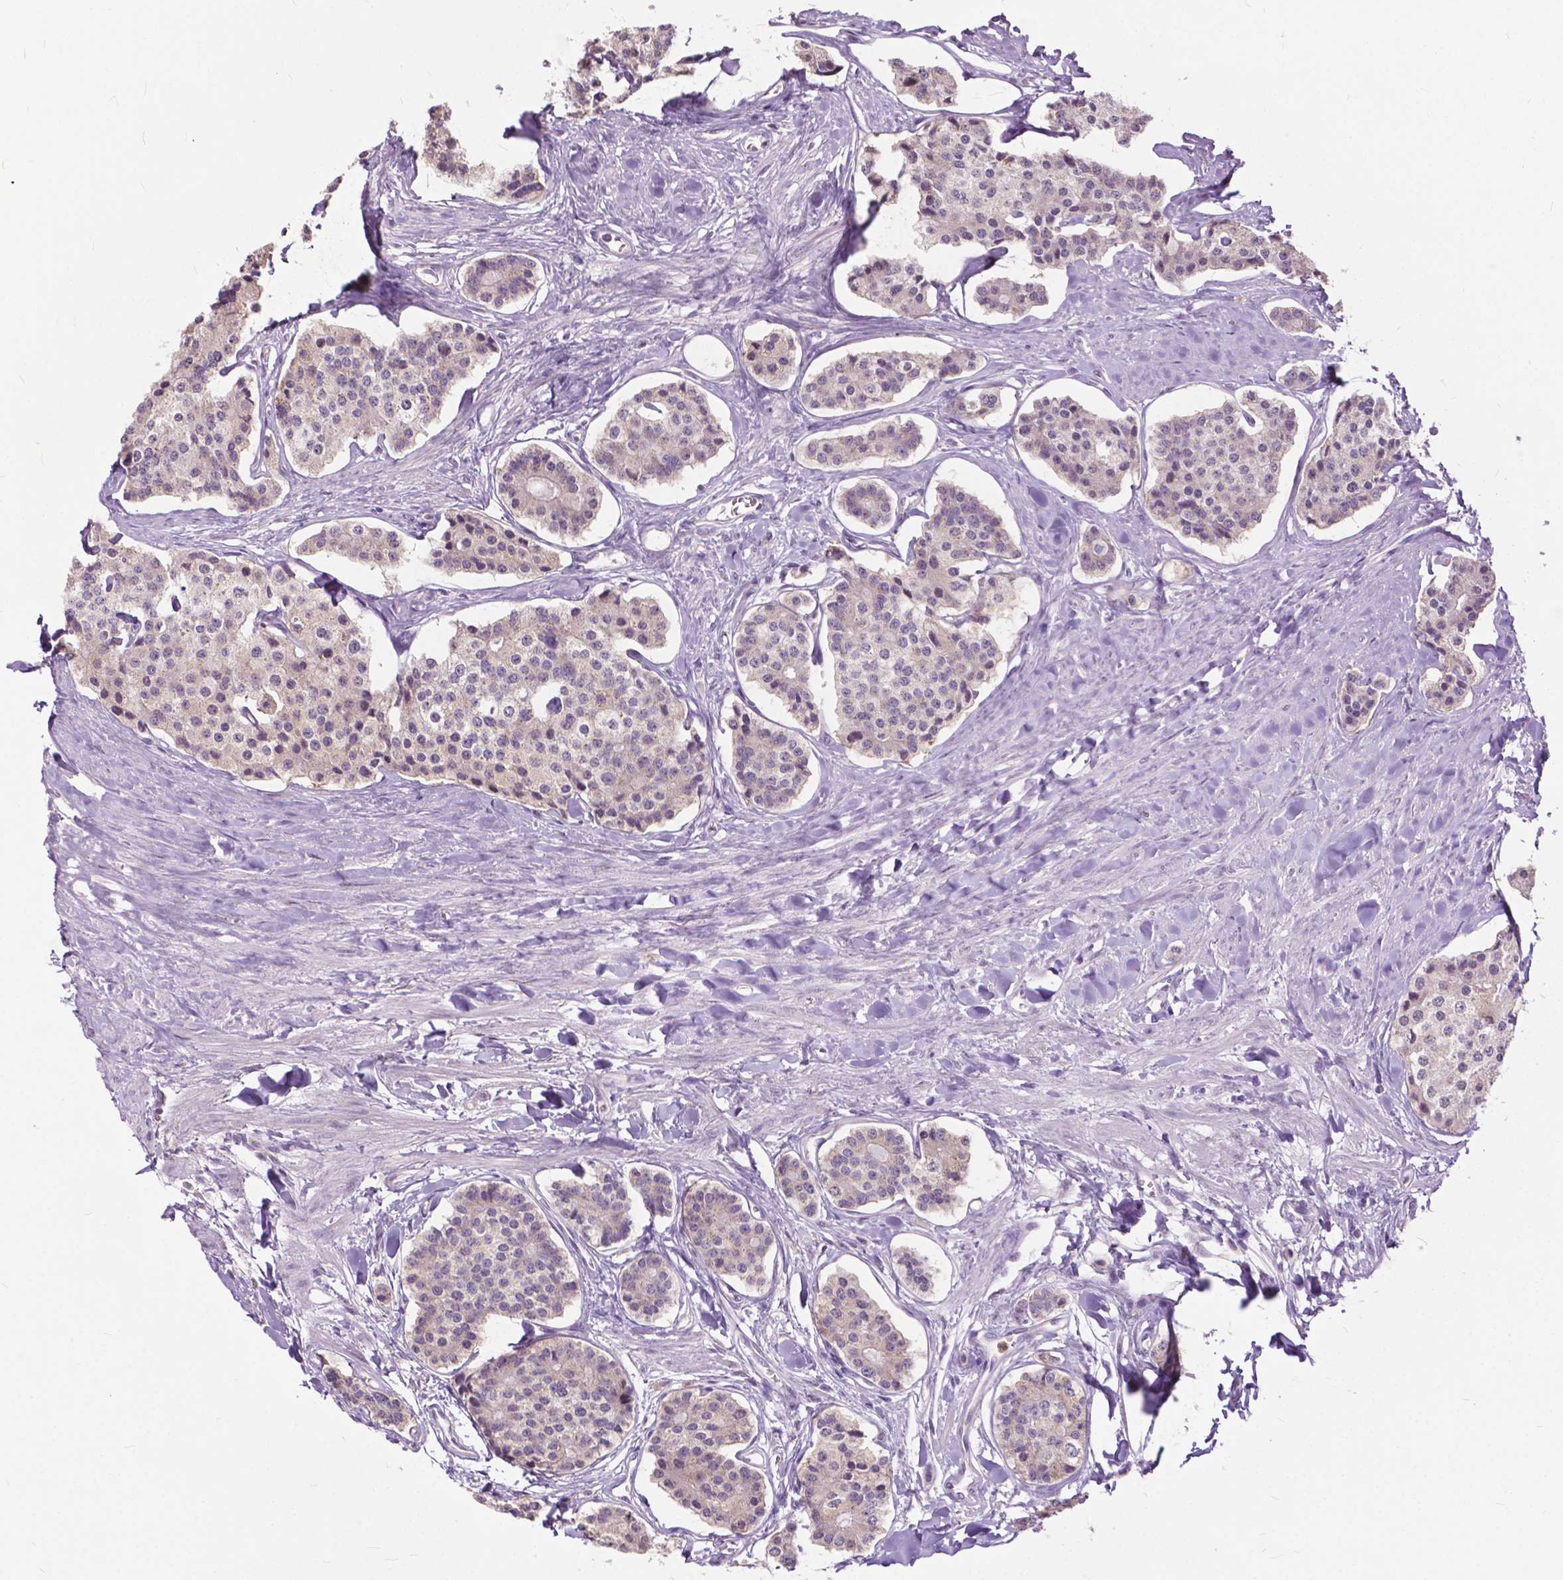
{"staining": {"intensity": "negative", "quantity": "none", "location": "none"}, "tissue": "carcinoid", "cell_type": "Tumor cells", "image_type": "cancer", "snomed": [{"axis": "morphology", "description": "Carcinoid, malignant, NOS"}, {"axis": "topography", "description": "Small intestine"}], "caption": "The IHC histopathology image has no significant expression in tumor cells of malignant carcinoid tissue. The staining is performed using DAB brown chromogen with nuclei counter-stained in using hematoxylin.", "gene": "TTC9B", "patient": {"sex": "female", "age": 65}}